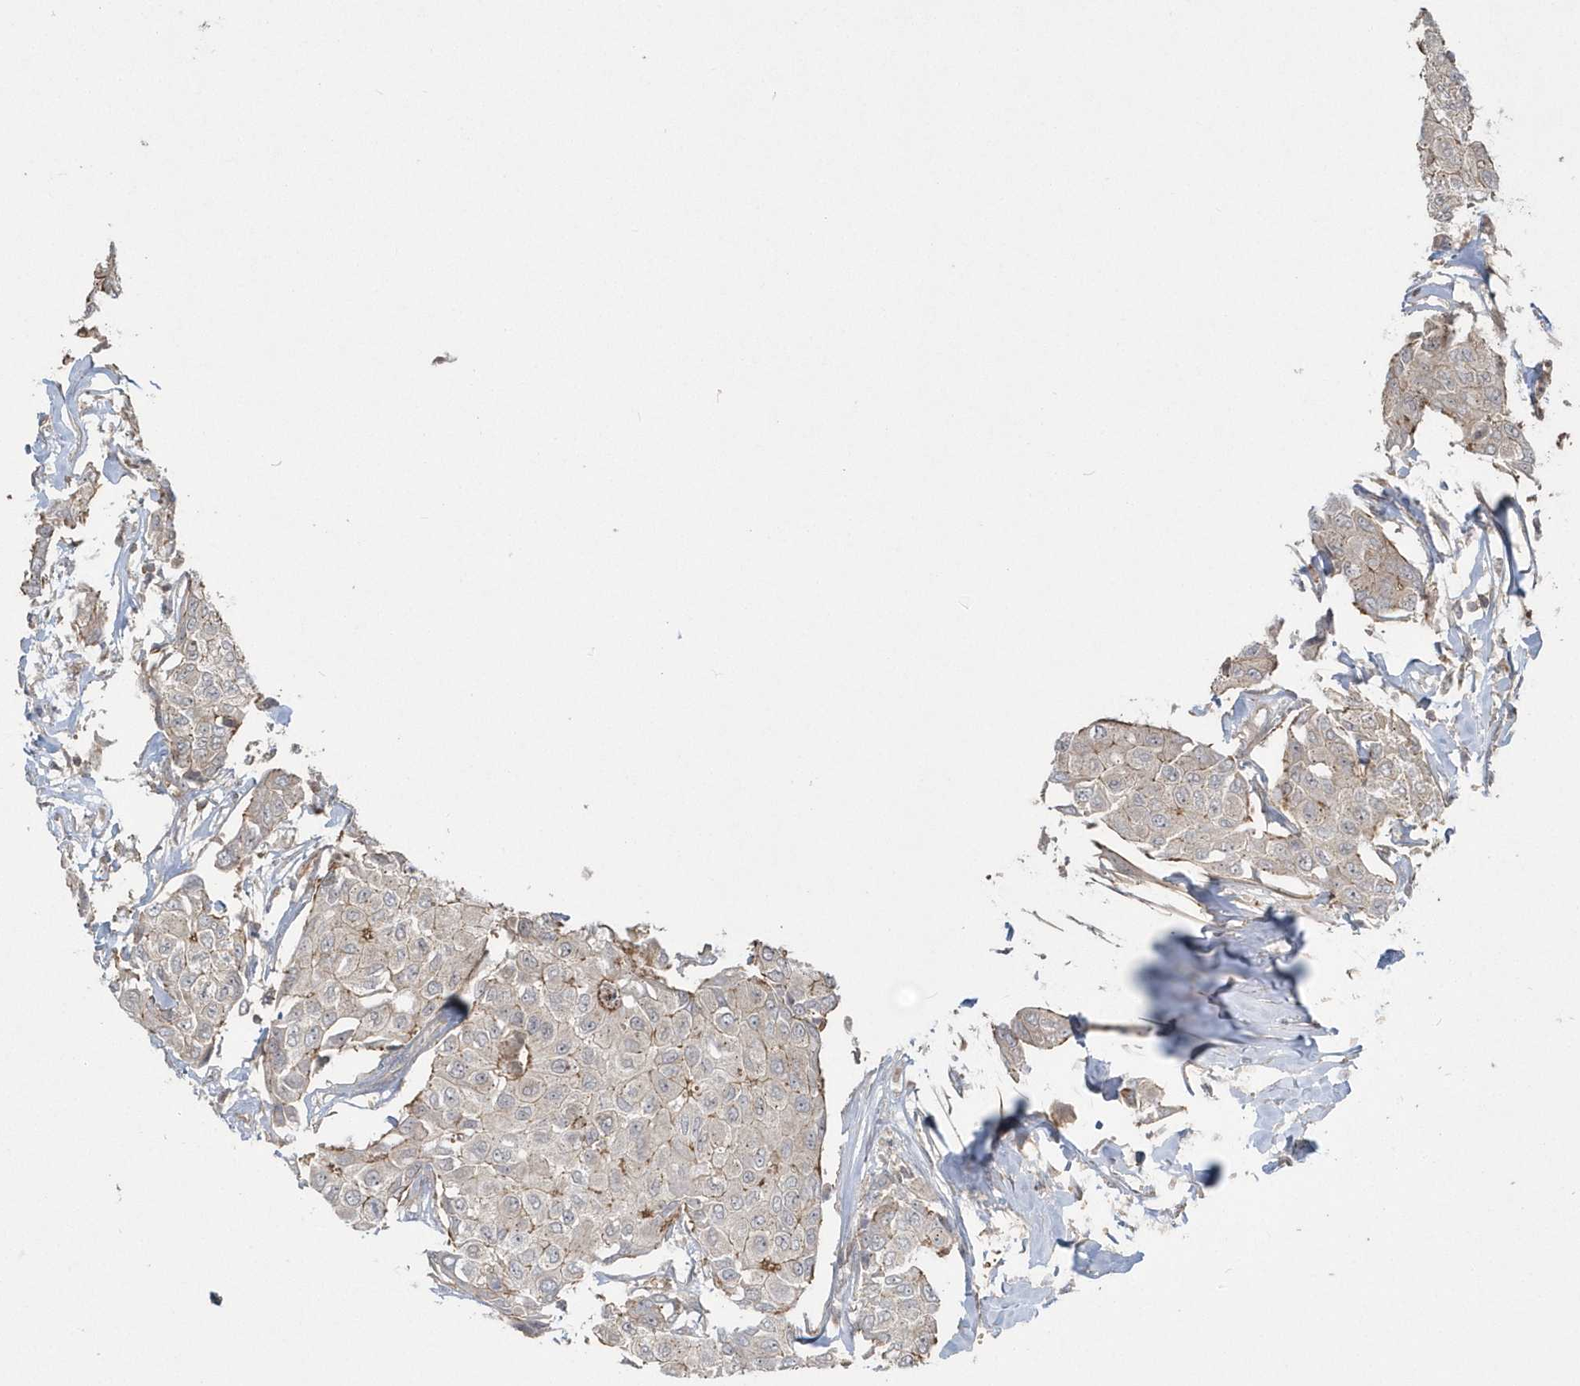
{"staining": {"intensity": "weak", "quantity": "<25%", "location": "cytoplasmic/membranous"}, "tissue": "breast cancer", "cell_type": "Tumor cells", "image_type": "cancer", "snomed": [{"axis": "morphology", "description": "Duct carcinoma"}, {"axis": "topography", "description": "Breast"}], "caption": "Immunohistochemistry (IHC) of human breast cancer (intraductal carcinoma) demonstrates no expression in tumor cells. (Immunohistochemistry, brightfield microscopy, high magnification).", "gene": "ARMC8", "patient": {"sex": "female", "age": 80}}